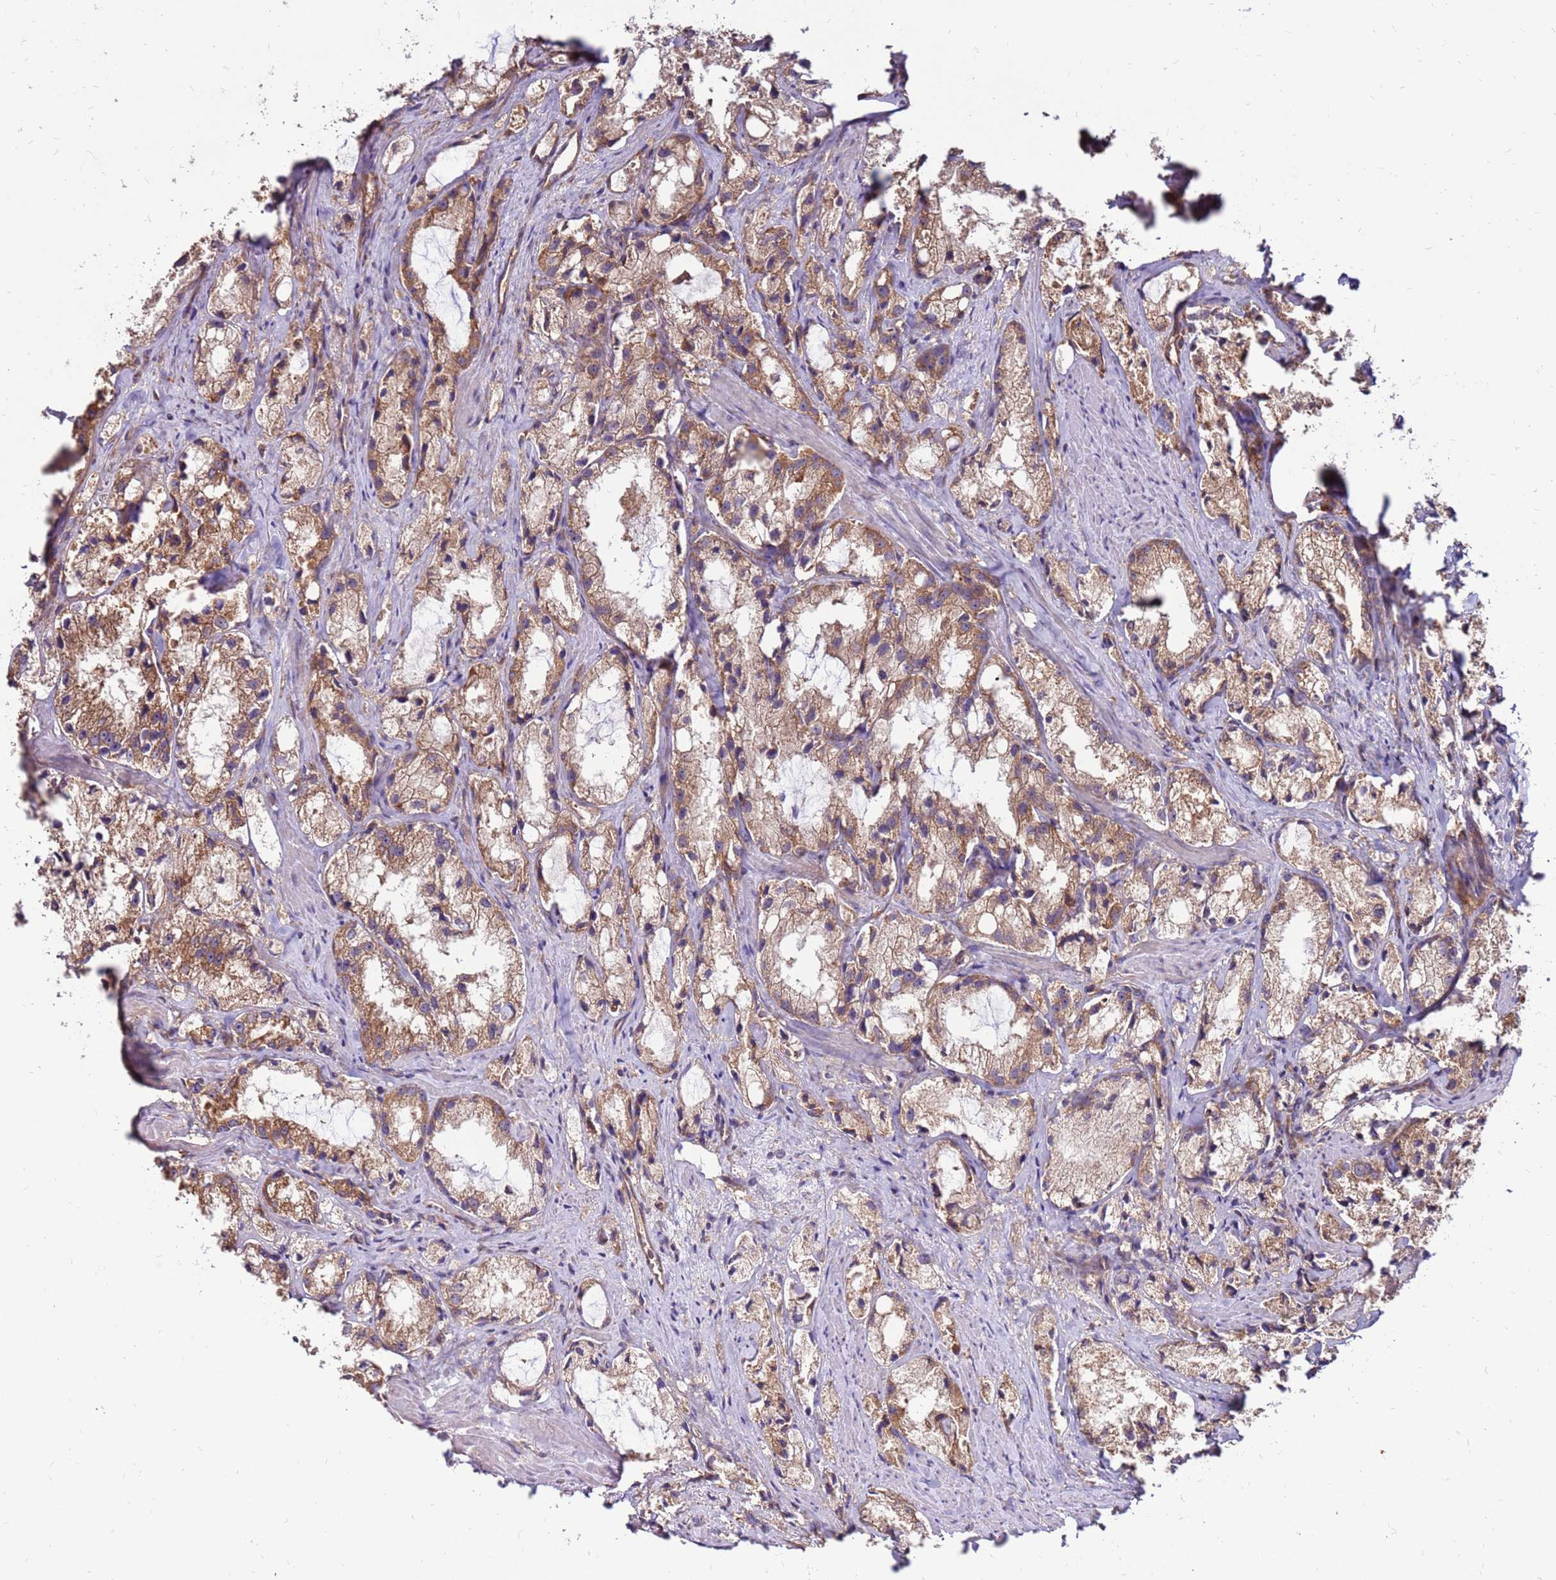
{"staining": {"intensity": "moderate", "quantity": ">75%", "location": "cytoplasmic/membranous"}, "tissue": "prostate cancer", "cell_type": "Tumor cells", "image_type": "cancer", "snomed": [{"axis": "morphology", "description": "Adenocarcinoma, High grade"}, {"axis": "topography", "description": "Prostate"}], "caption": "This is an image of immunohistochemistry (IHC) staining of prostate adenocarcinoma (high-grade), which shows moderate positivity in the cytoplasmic/membranous of tumor cells.", "gene": "SLC44A5", "patient": {"sex": "male", "age": 66}}